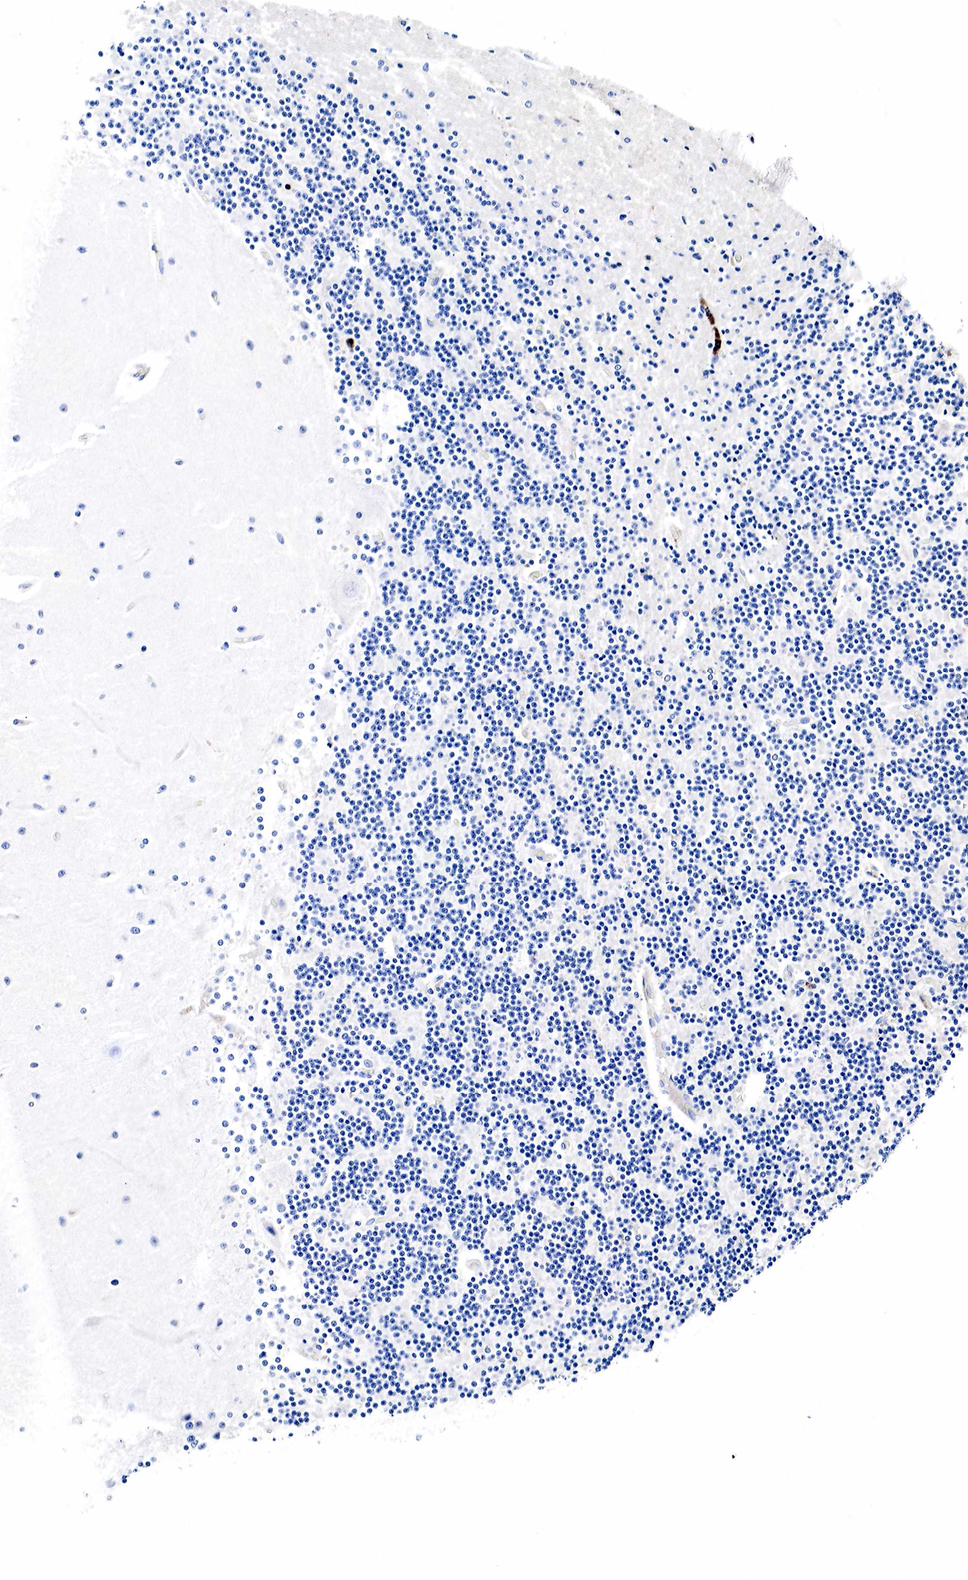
{"staining": {"intensity": "negative", "quantity": "none", "location": "none"}, "tissue": "cerebellum", "cell_type": "Cells in granular layer", "image_type": "normal", "snomed": [{"axis": "morphology", "description": "Normal tissue, NOS"}, {"axis": "topography", "description": "Cerebellum"}], "caption": "DAB immunohistochemical staining of unremarkable cerebellum reveals no significant staining in cells in granular layer.", "gene": "LYZ", "patient": {"sex": "female", "age": 54}}